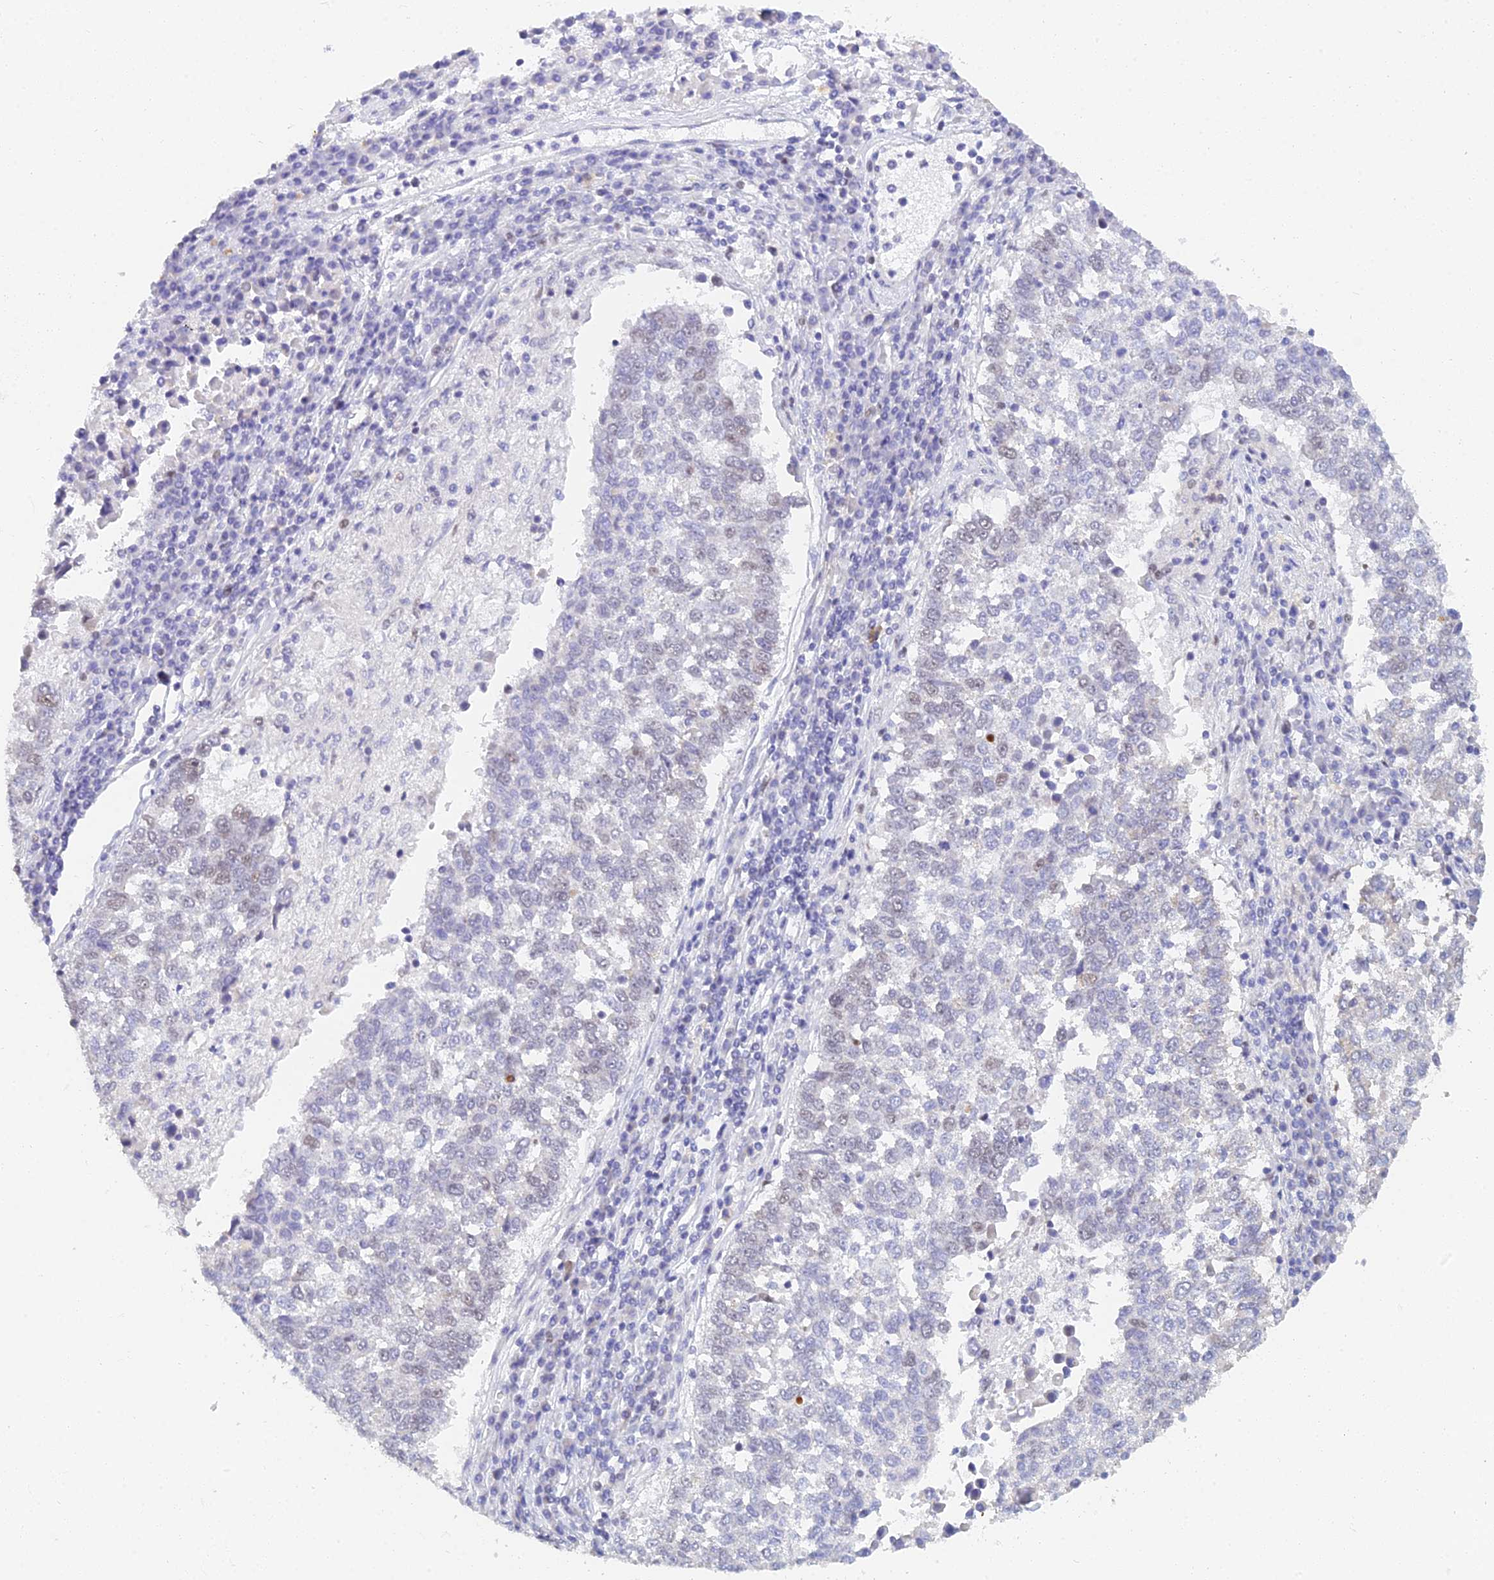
{"staining": {"intensity": "weak", "quantity": "<25%", "location": "nuclear"}, "tissue": "lung cancer", "cell_type": "Tumor cells", "image_type": "cancer", "snomed": [{"axis": "morphology", "description": "Squamous cell carcinoma, NOS"}, {"axis": "topography", "description": "Lung"}], "caption": "Lung cancer (squamous cell carcinoma) was stained to show a protein in brown. There is no significant positivity in tumor cells.", "gene": "MCM2", "patient": {"sex": "male", "age": 73}}